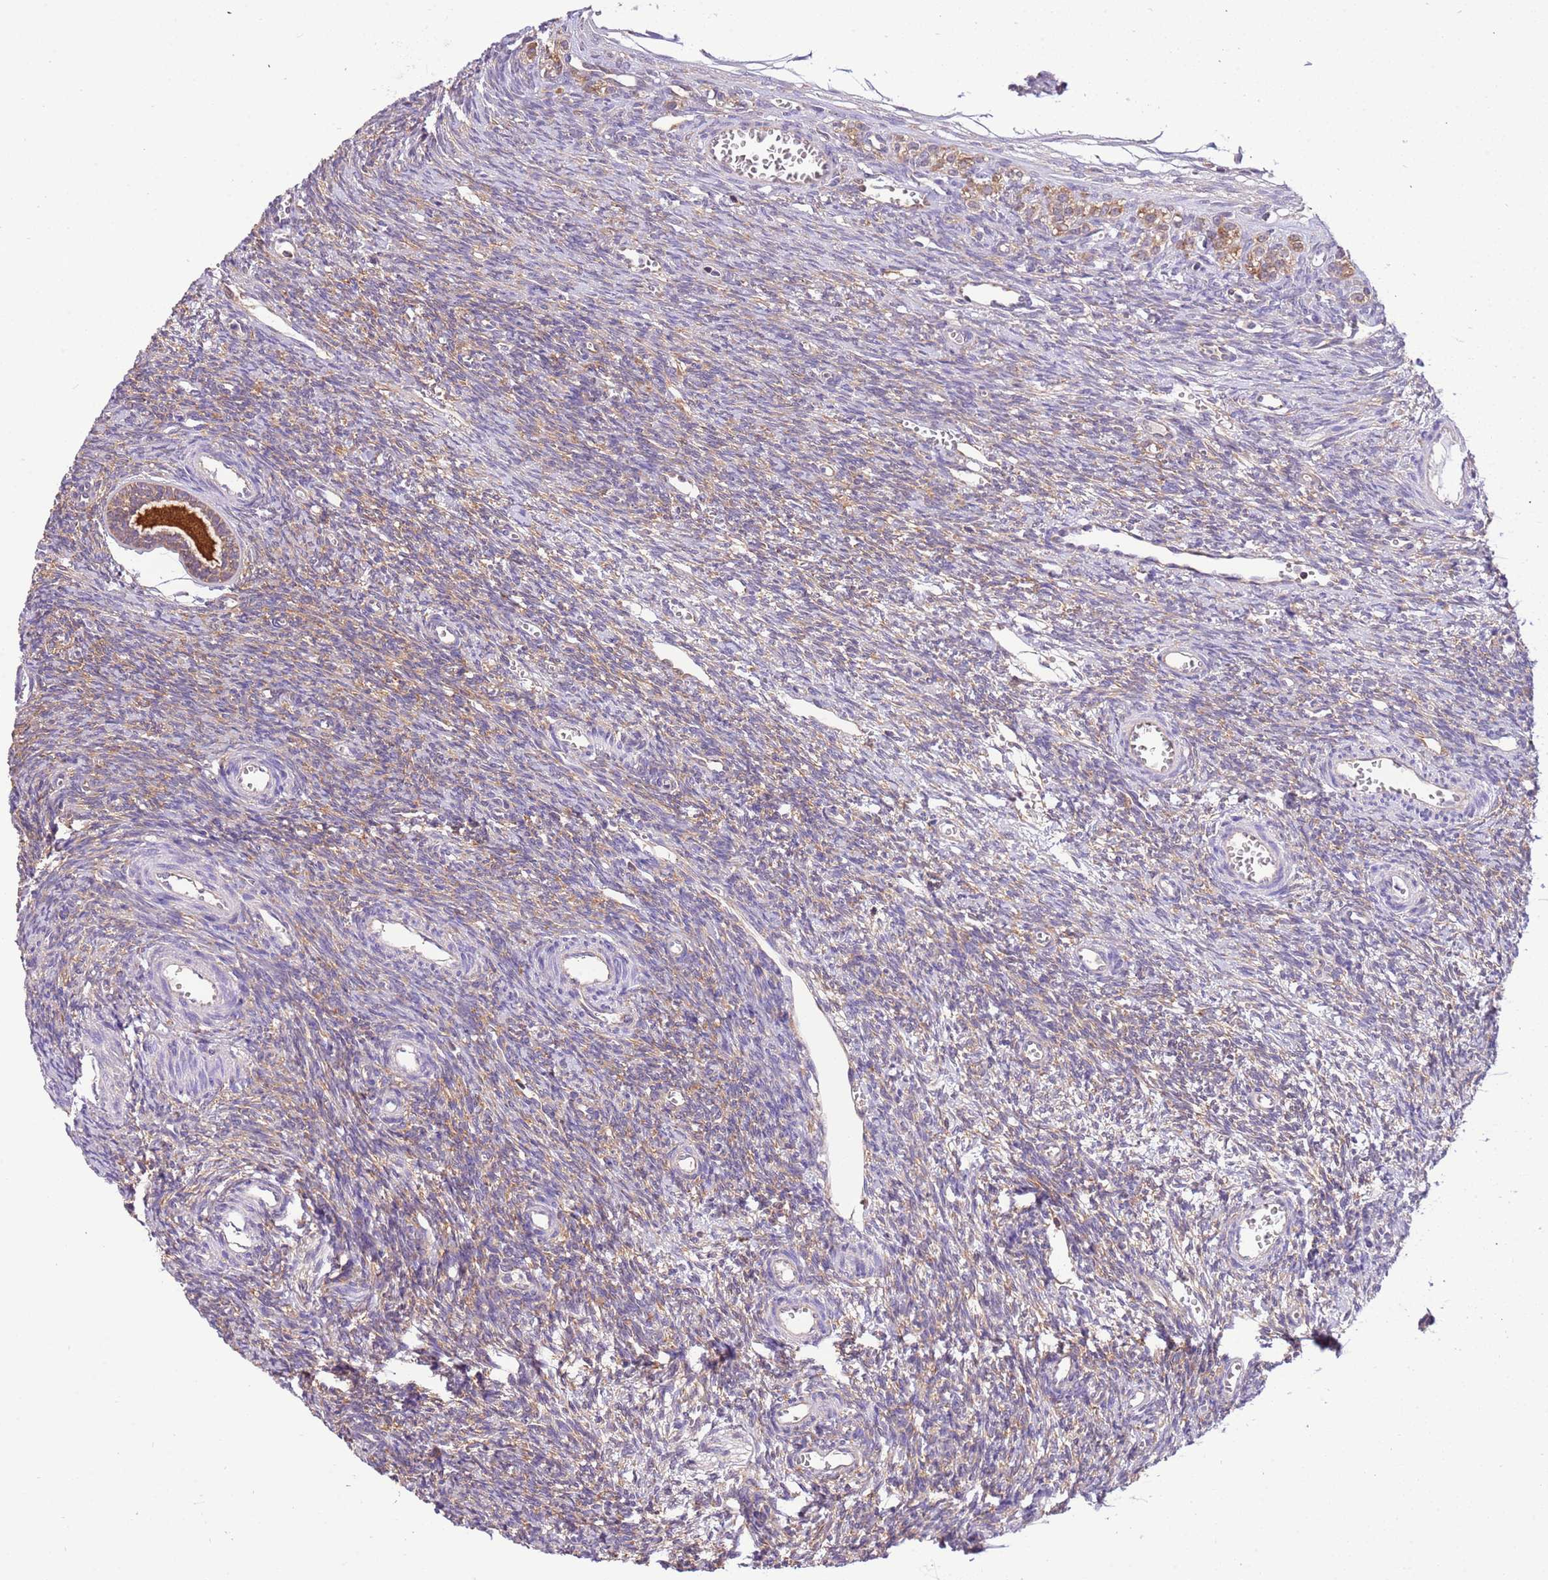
{"staining": {"intensity": "moderate", "quantity": ">75%", "location": "cytoplasmic/membranous"}, "tissue": "ovary", "cell_type": "Follicle cells", "image_type": "normal", "snomed": [{"axis": "morphology", "description": "Normal tissue, NOS"}, {"axis": "topography", "description": "Ovary"}], "caption": "Protein analysis of unremarkable ovary exhibits moderate cytoplasmic/membranous expression in approximately >75% of follicle cells. The staining was performed using DAB (3,3'-diaminobenzidine) to visualize the protein expression in brown, while the nuclei were stained in blue with hematoxylin (Magnification: 20x).", "gene": "STIP1", "patient": {"sex": "female", "age": 39}}